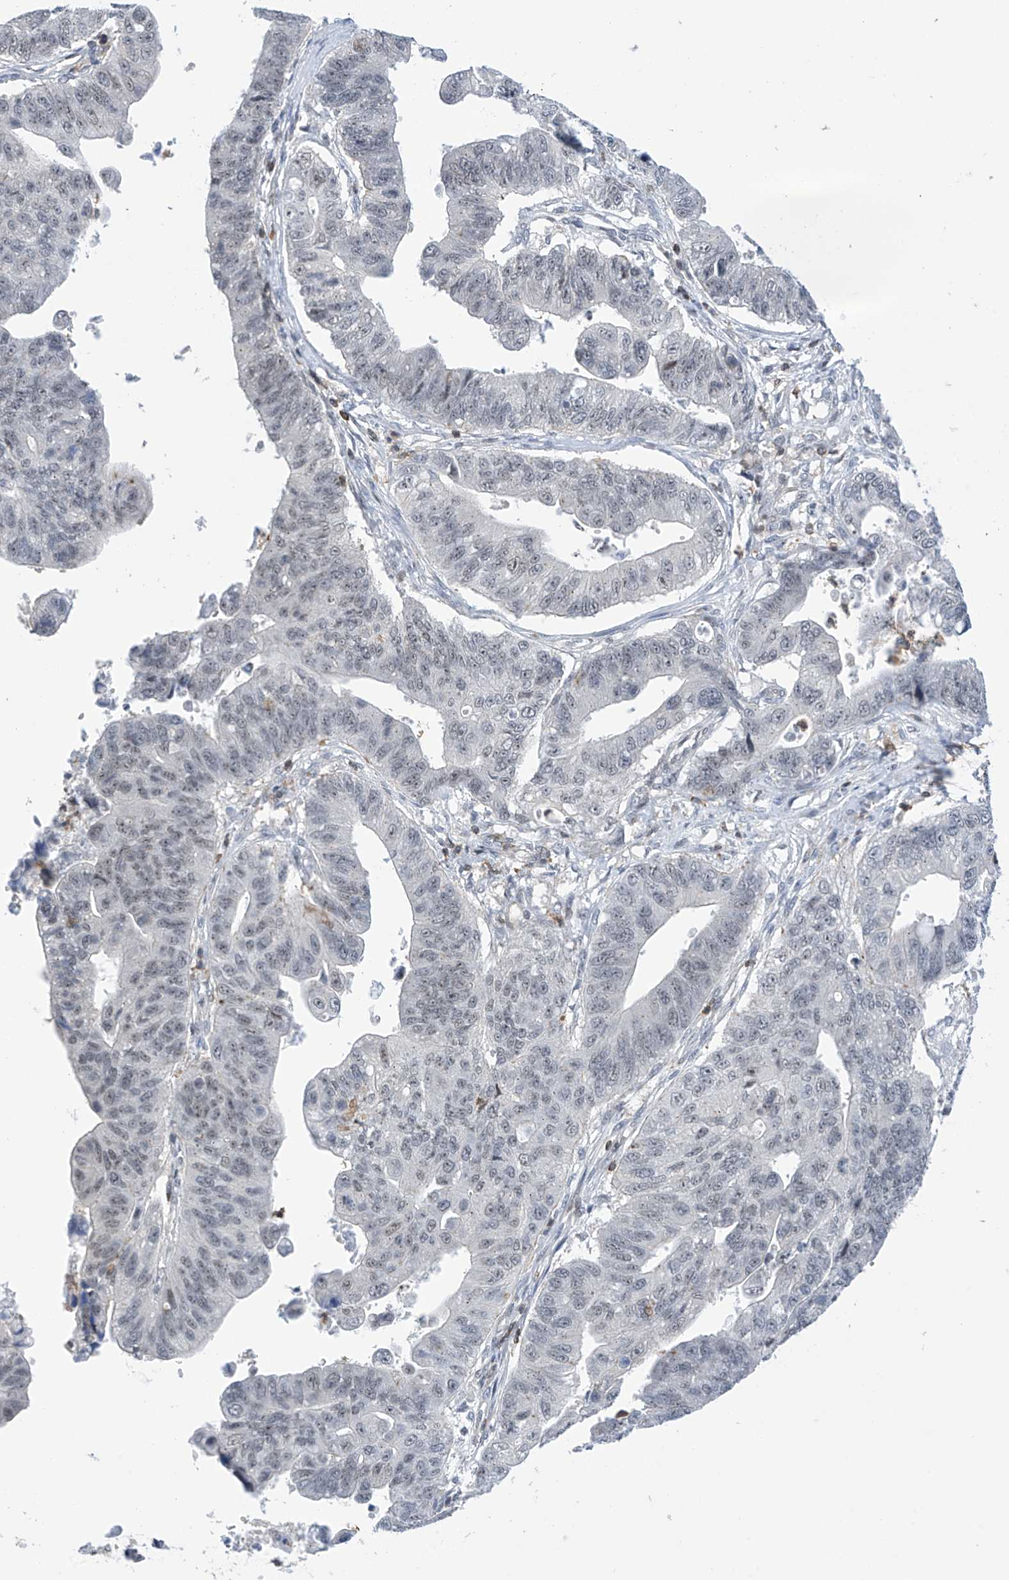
{"staining": {"intensity": "negative", "quantity": "none", "location": "none"}, "tissue": "stomach cancer", "cell_type": "Tumor cells", "image_type": "cancer", "snomed": [{"axis": "morphology", "description": "Adenocarcinoma, NOS"}, {"axis": "topography", "description": "Stomach"}], "caption": "The immunohistochemistry histopathology image has no significant positivity in tumor cells of stomach cancer tissue.", "gene": "MSL3", "patient": {"sex": "male", "age": 59}}